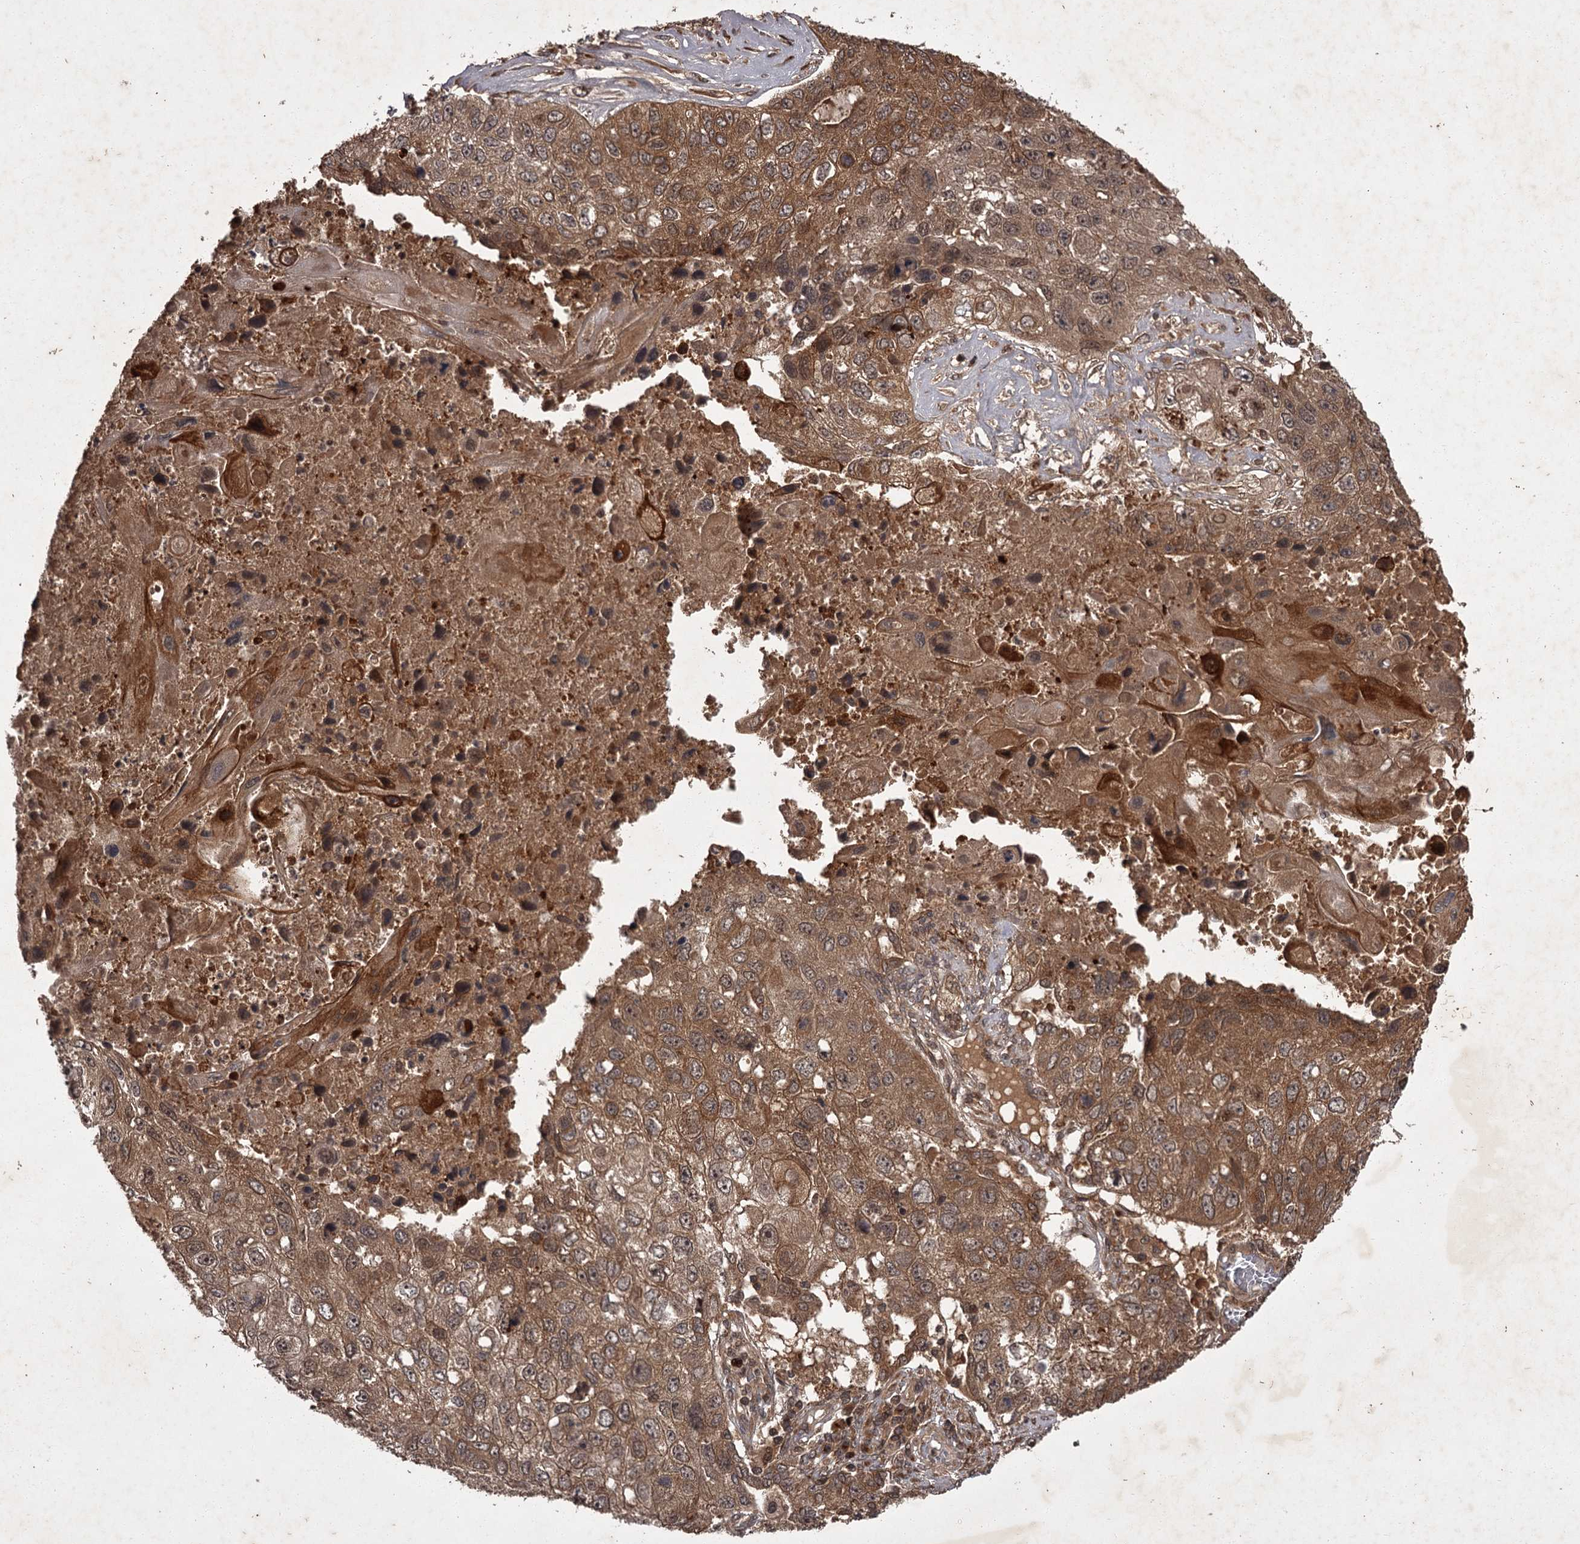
{"staining": {"intensity": "moderate", "quantity": ">75%", "location": "cytoplasmic/membranous"}, "tissue": "lung cancer", "cell_type": "Tumor cells", "image_type": "cancer", "snomed": [{"axis": "morphology", "description": "Squamous cell carcinoma, NOS"}, {"axis": "topography", "description": "Lung"}], "caption": "High-power microscopy captured an immunohistochemistry image of lung cancer (squamous cell carcinoma), revealing moderate cytoplasmic/membranous positivity in about >75% of tumor cells. Immunohistochemistry (ihc) stains the protein in brown and the nuclei are stained blue.", "gene": "TBC1D23", "patient": {"sex": "male", "age": 61}}